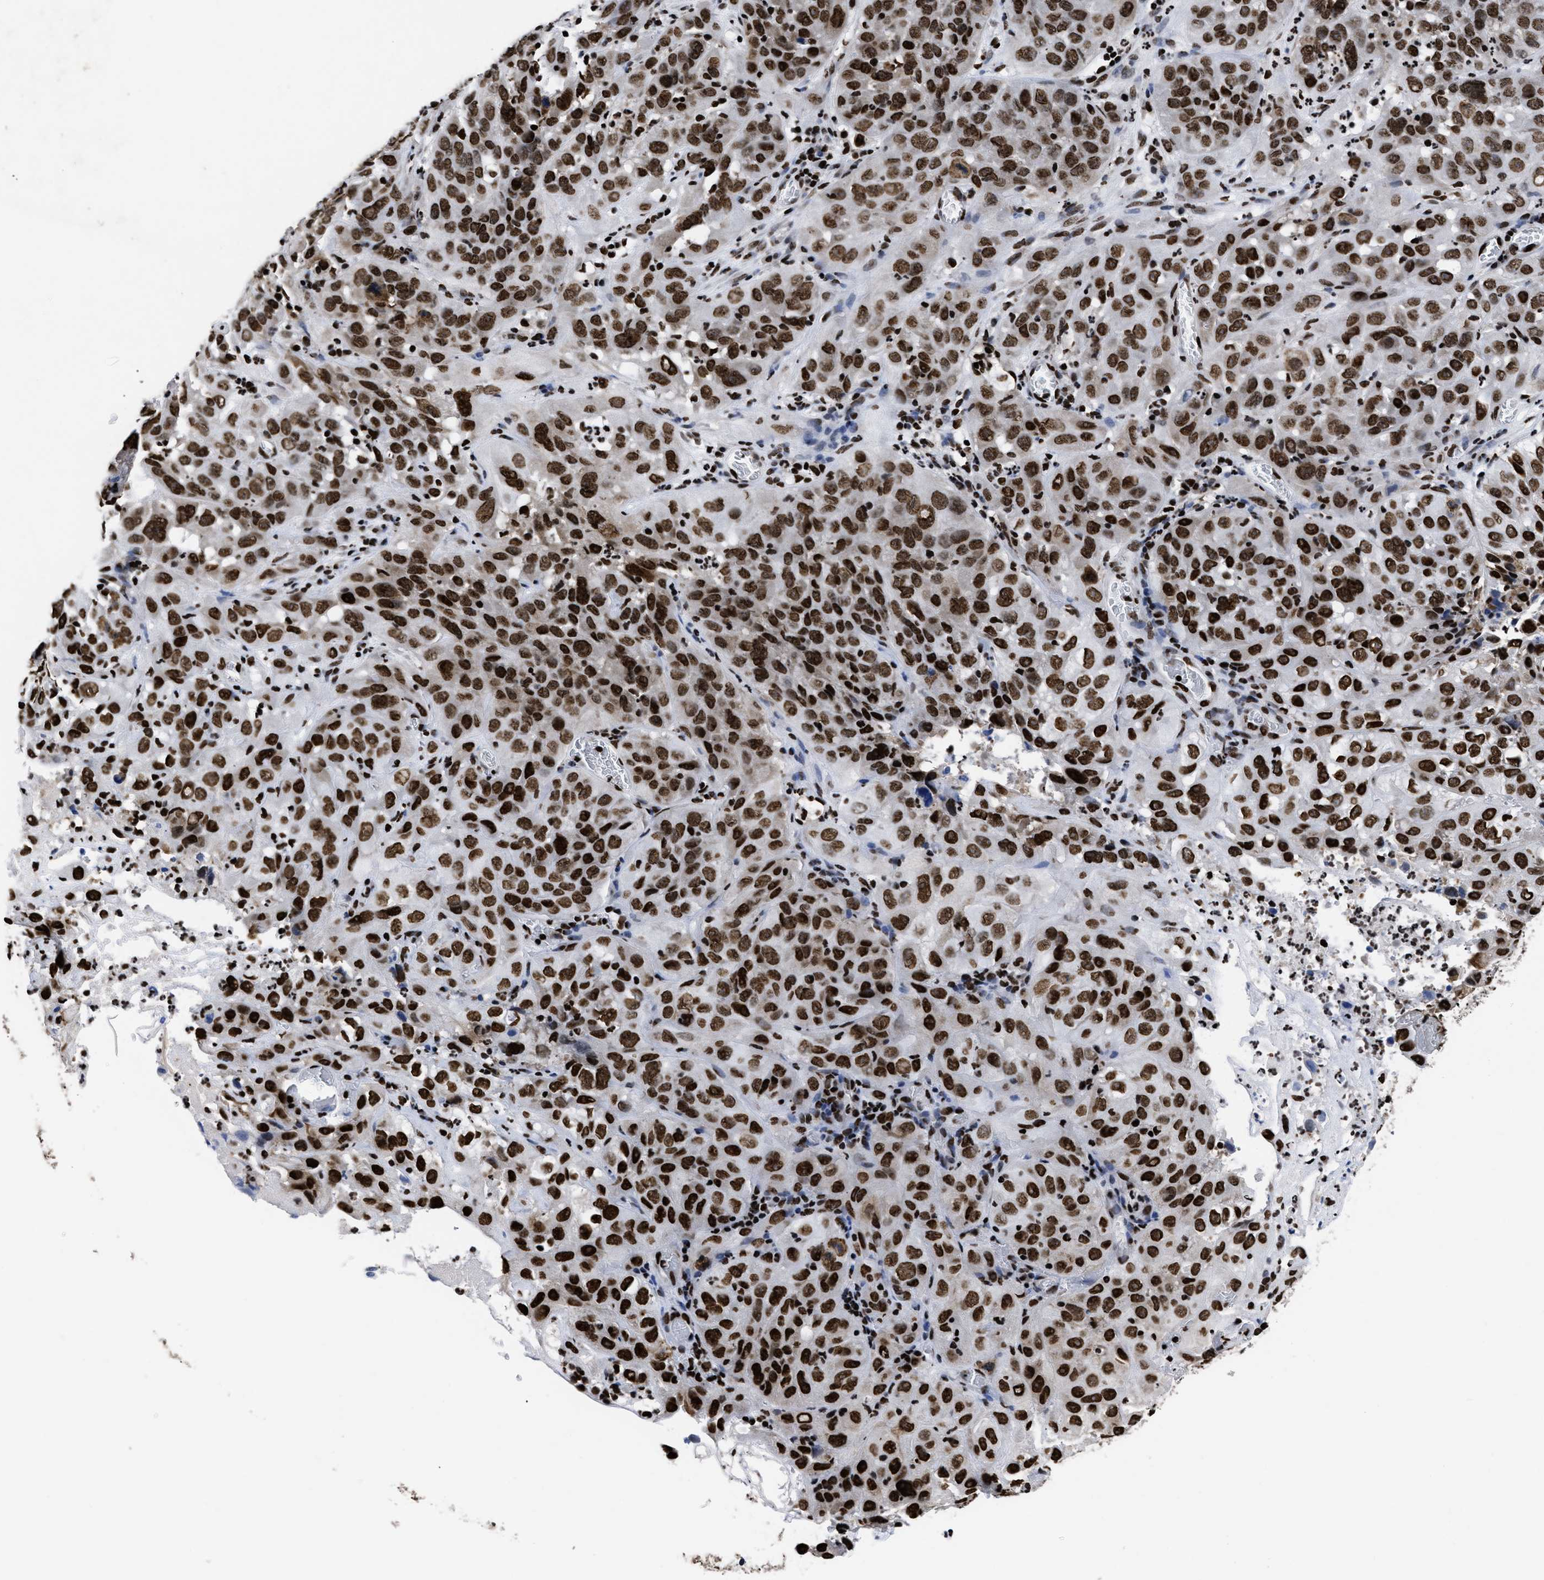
{"staining": {"intensity": "strong", "quantity": ">75%", "location": "nuclear"}, "tissue": "cervical cancer", "cell_type": "Tumor cells", "image_type": "cancer", "snomed": [{"axis": "morphology", "description": "Squamous cell carcinoma, NOS"}, {"axis": "topography", "description": "Cervix"}], "caption": "Cervical cancer stained with a protein marker demonstrates strong staining in tumor cells.", "gene": "CALHM3", "patient": {"sex": "female", "age": 32}}